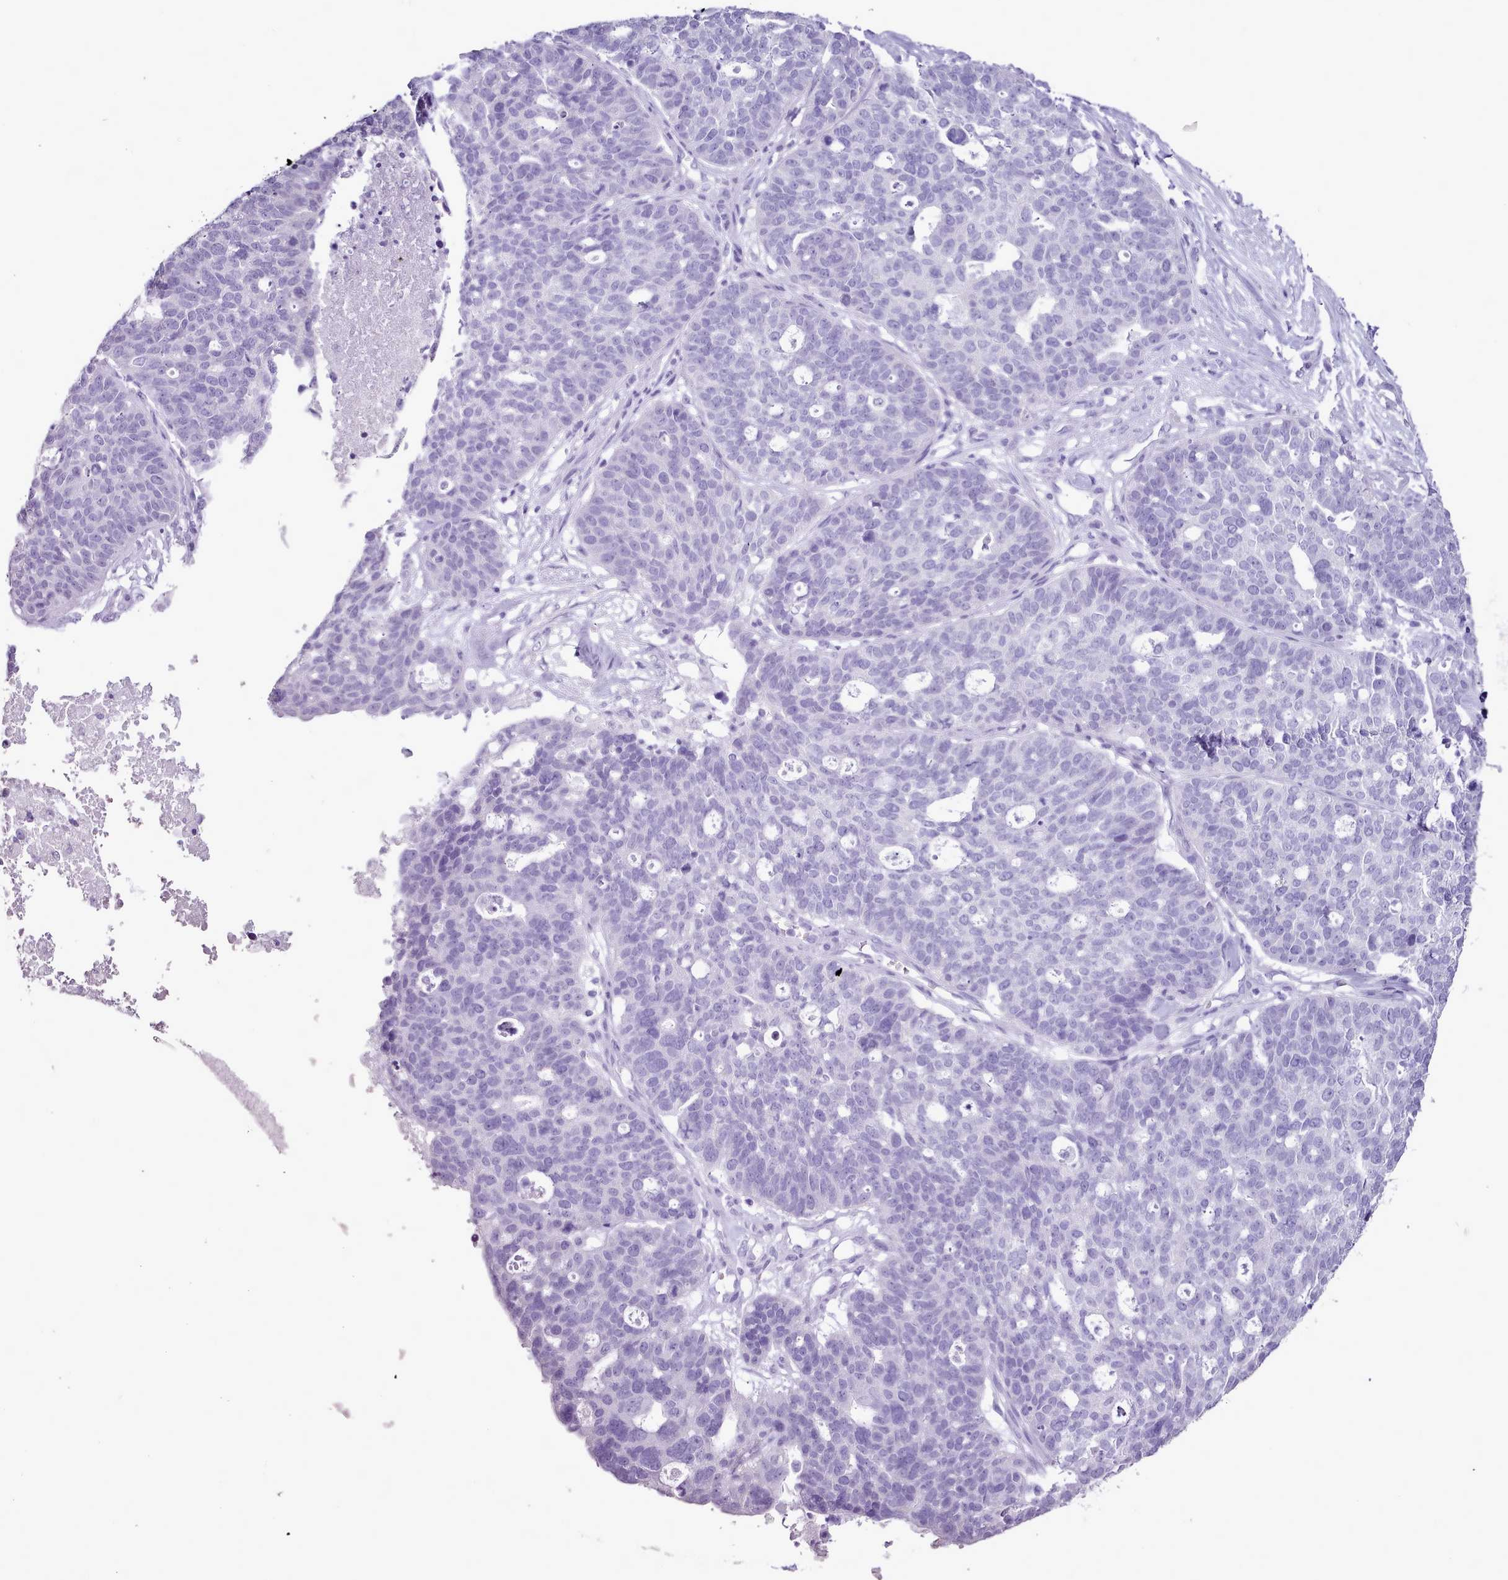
{"staining": {"intensity": "negative", "quantity": "none", "location": "none"}, "tissue": "ovarian cancer", "cell_type": "Tumor cells", "image_type": "cancer", "snomed": [{"axis": "morphology", "description": "Cystadenocarcinoma, serous, NOS"}, {"axis": "topography", "description": "Ovary"}], "caption": "High magnification brightfield microscopy of serous cystadenocarcinoma (ovarian) stained with DAB (3,3'-diaminobenzidine) (brown) and counterstained with hematoxylin (blue): tumor cells show no significant expression.", "gene": "BLOC1S2", "patient": {"sex": "female", "age": 59}}